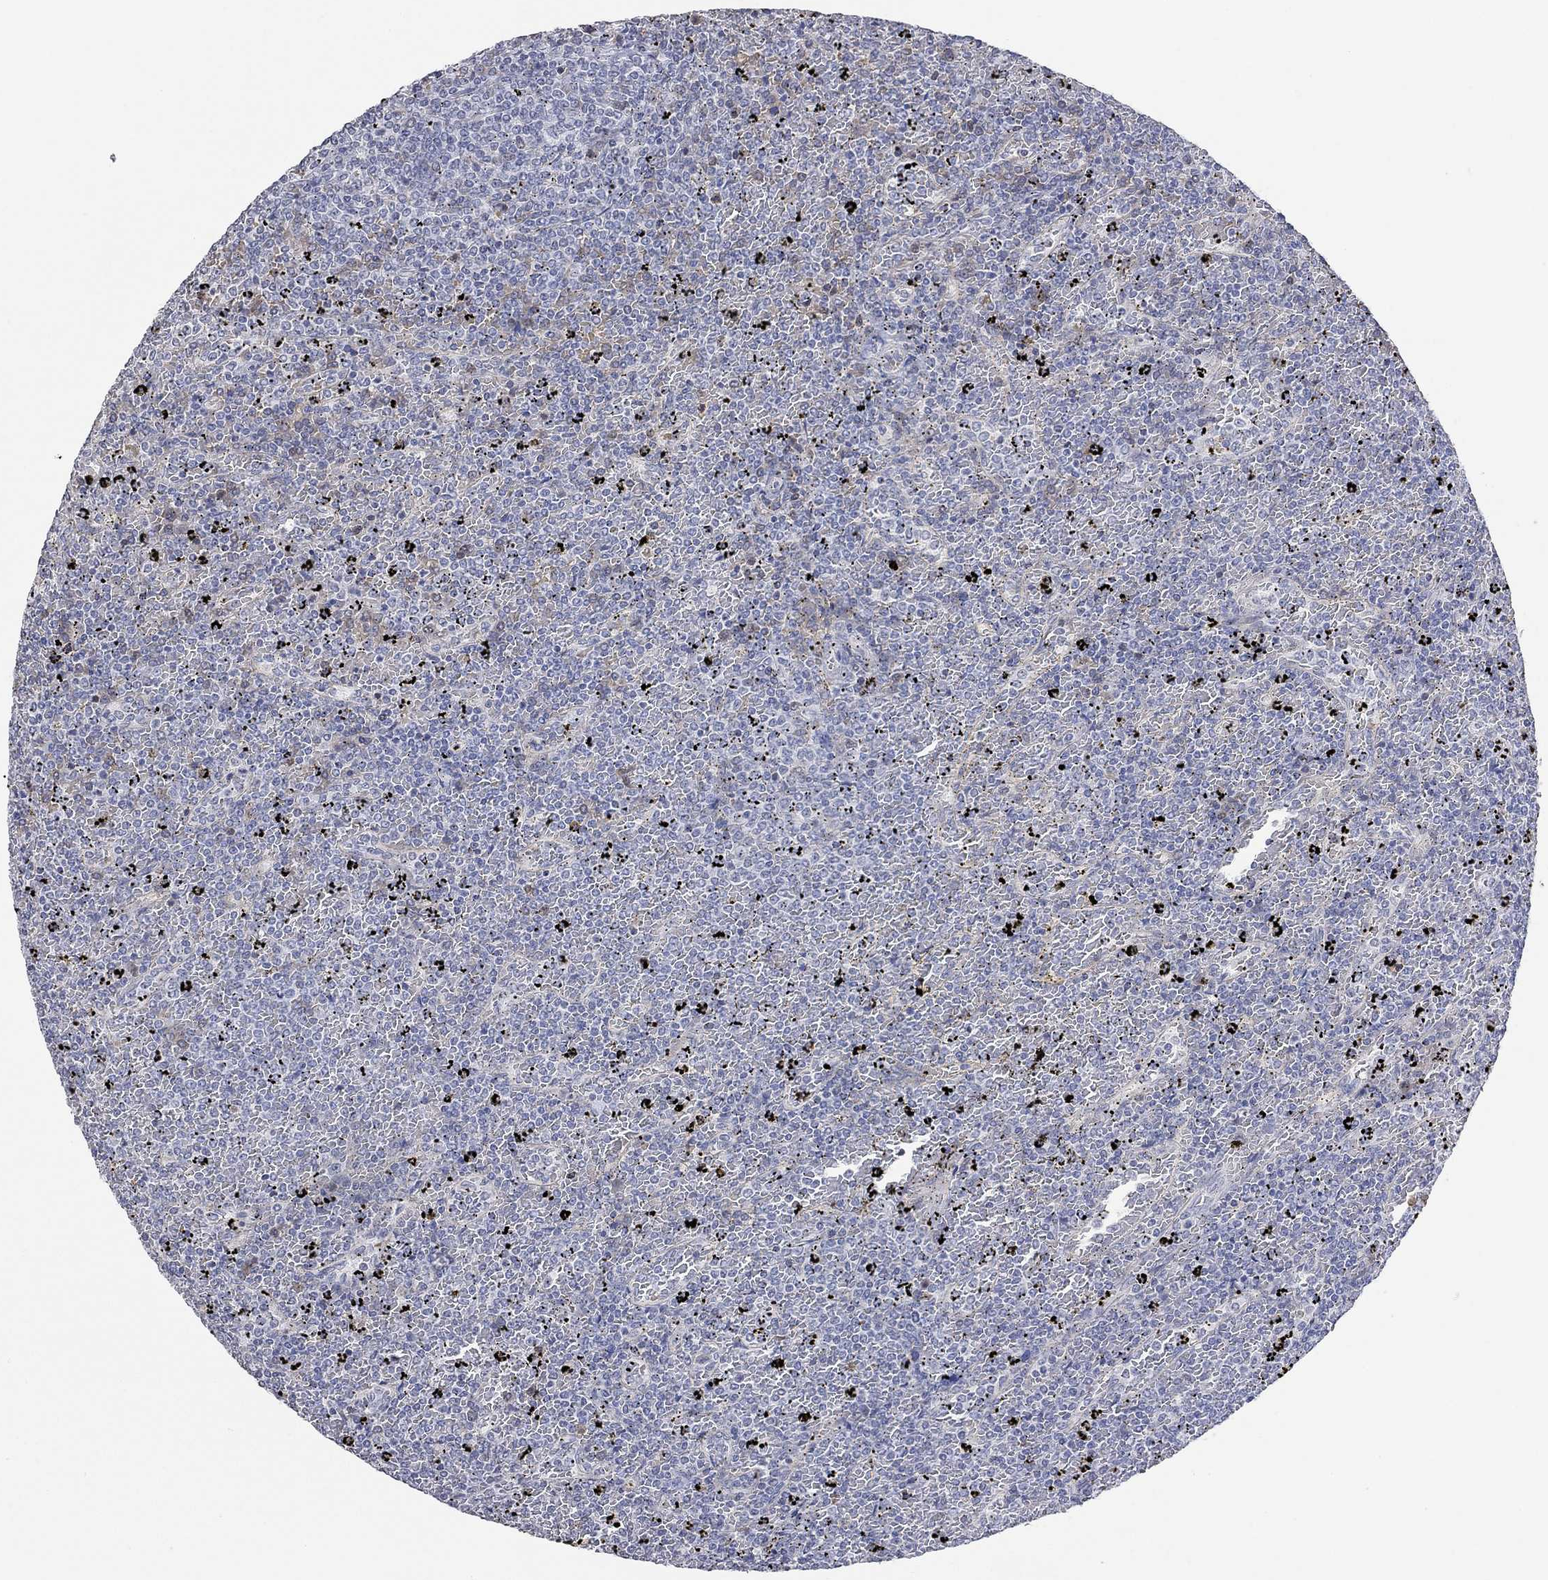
{"staining": {"intensity": "negative", "quantity": "none", "location": "none"}, "tissue": "lymphoma", "cell_type": "Tumor cells", "image_type": "cancer", "snomed": [{"axis": "morphology", "description": "Malignant lymphoma, non-Hodgkin's type, Low grade"}, {"axis": "topography", "description": "Spleen"}], "caption": "The immunohistochemistry (IHC) image has no significant positivity in tumor cells of lymphoma tissue. Brightfield microscopy of IHC stained with DAB (3,3'-diaminobenzidine) (brown) and hematoxylin (blue), captured at high magnification.", "gene": "TMEM255A", "patient": {"sex": "female", "age": 77}}